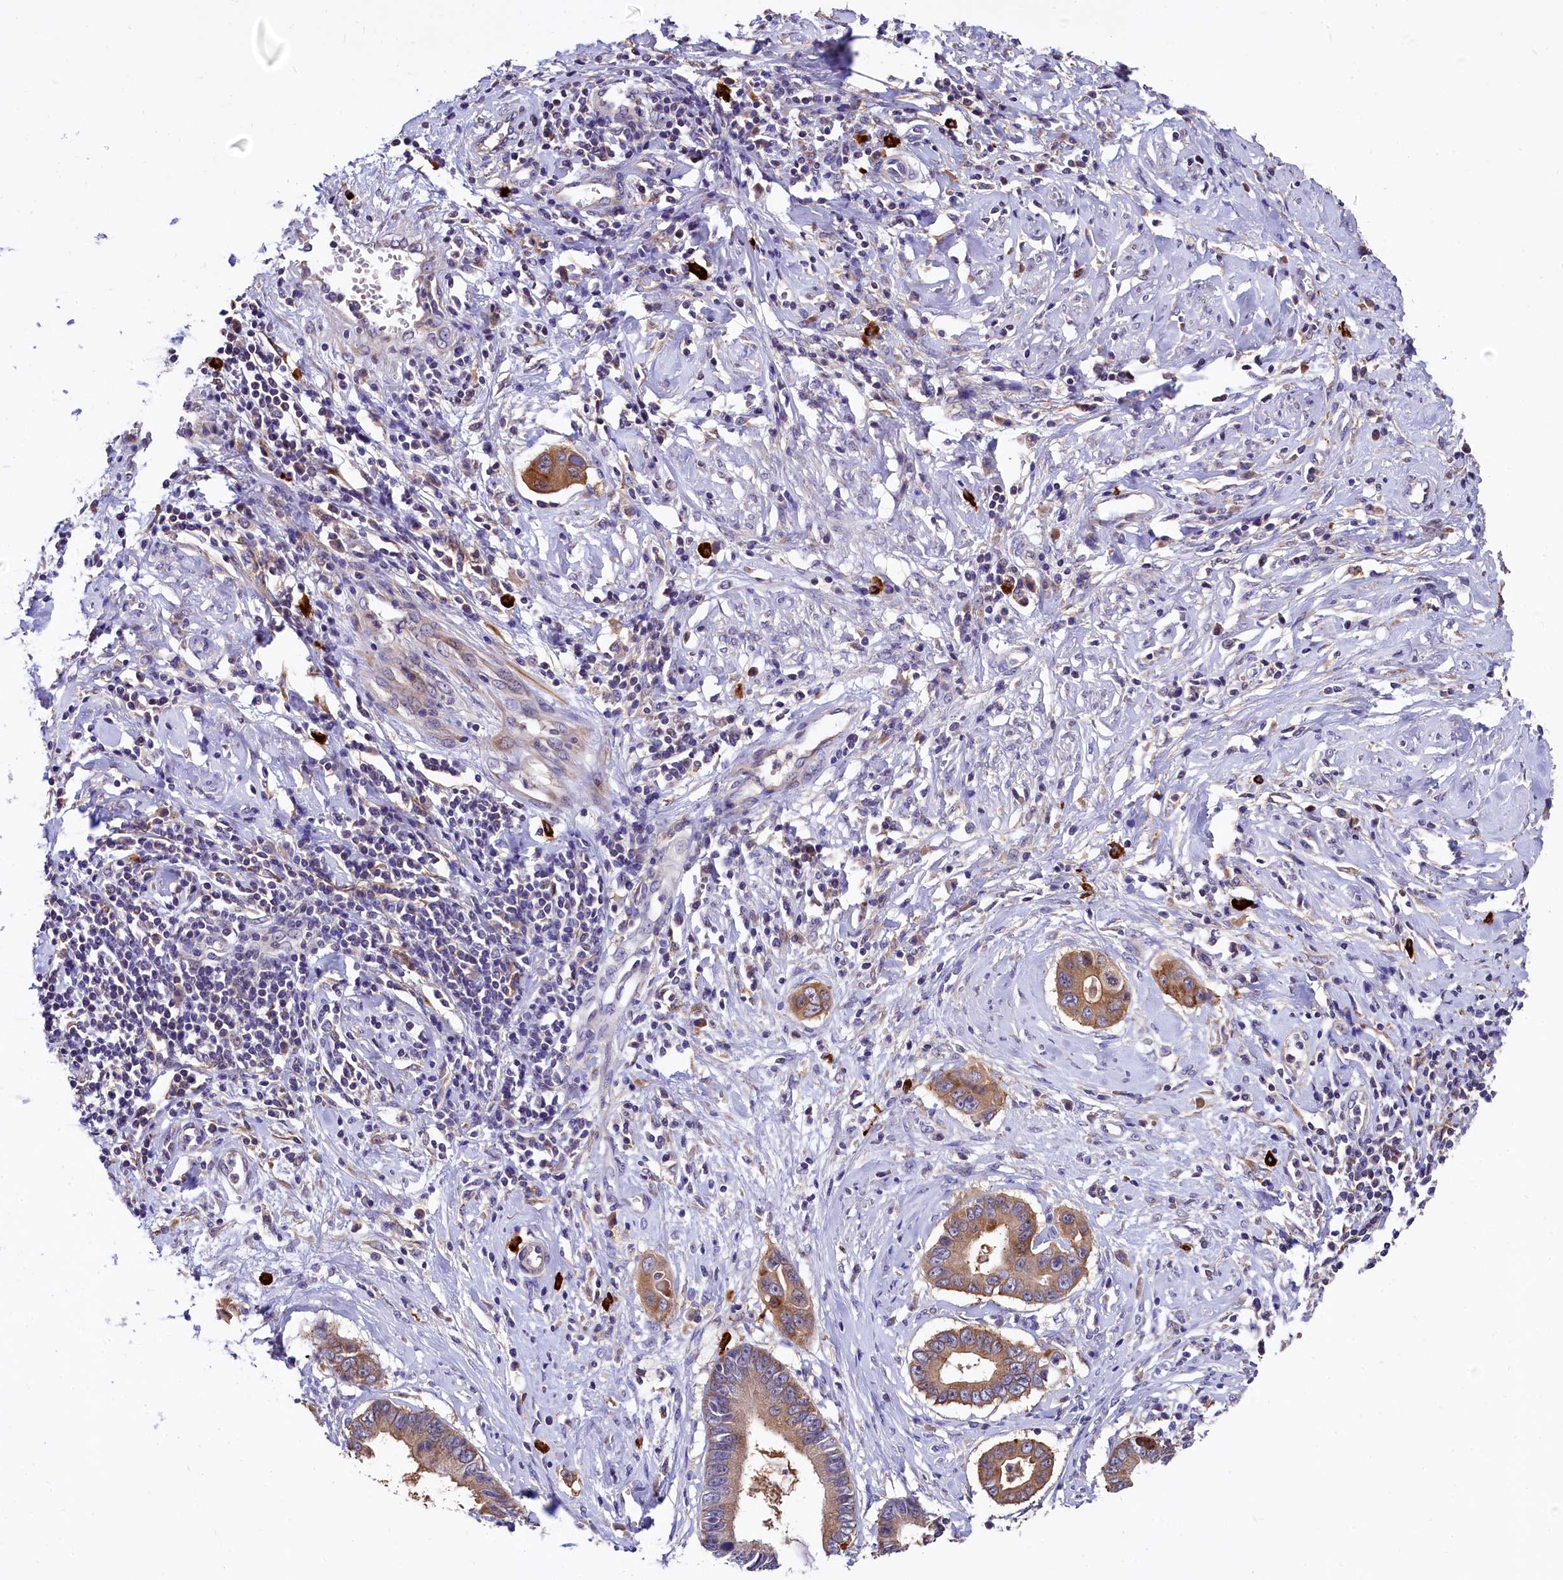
{"staining": {"intensity": "moderate", "quantity": ">75%", "location": "cytoplasmic/membranous"}, "tissue": "cervical cancer", "cell_type": "Tumor cells", "image_type": "cancer", "snomed": [{"axis": "morphology", "description": "Adenocarcinoma, NOS"}, {"axis": "topography", "description": "Cervix"}], "caption": "Moderate cytoplasmic/membranous positivity for a protein is appreciated in approximately >75% of tumor cells of cervical cancer using immunohistochemistry.", "gene": "EPS8L2", "patient": {"sex": "female", "age": 44}}